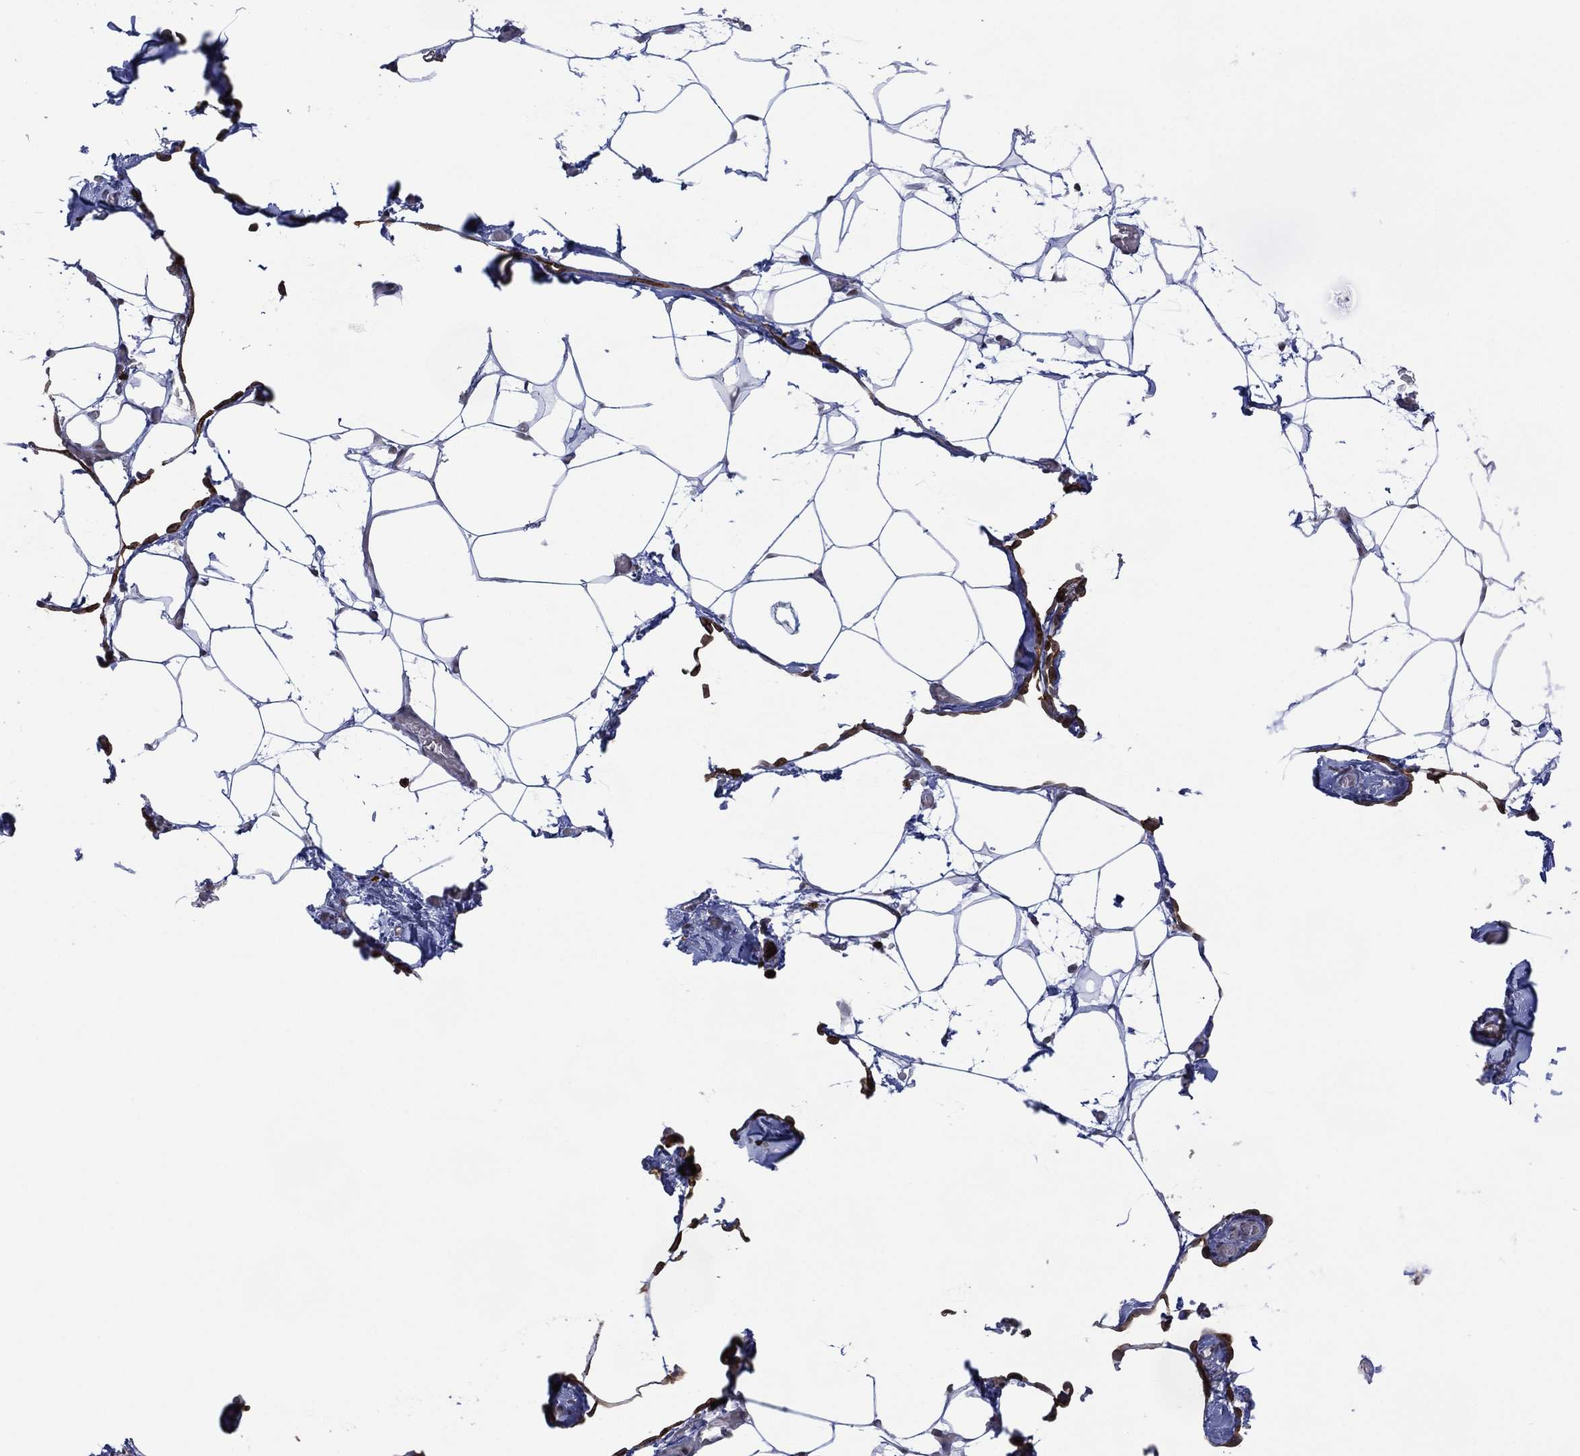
{"staining": {"intensity": "negative", "quantity": "none", "location": "none"}, "tissue": "adipose tissue", "cell_type": "Adipocytes", "image_type": "normal", "snomed": [{"axis": "morphology", "description": "Normal tissue, NOS"}, {"axis": "topography", "description": "Adipose tissue"}], "caption": "A high-resolution image shows immunohistochemistry staining of benign adipose tissue, which reveals no significant positivity in adipocytes. (Stains: DAB (3,3'-diaminobenzidine) IHC with hematoxylin counter stain, Microscopy: brightfield microscopy at high magnification).", "gene": "DPP4", "patient": {"sex": "male", "age": 57}}